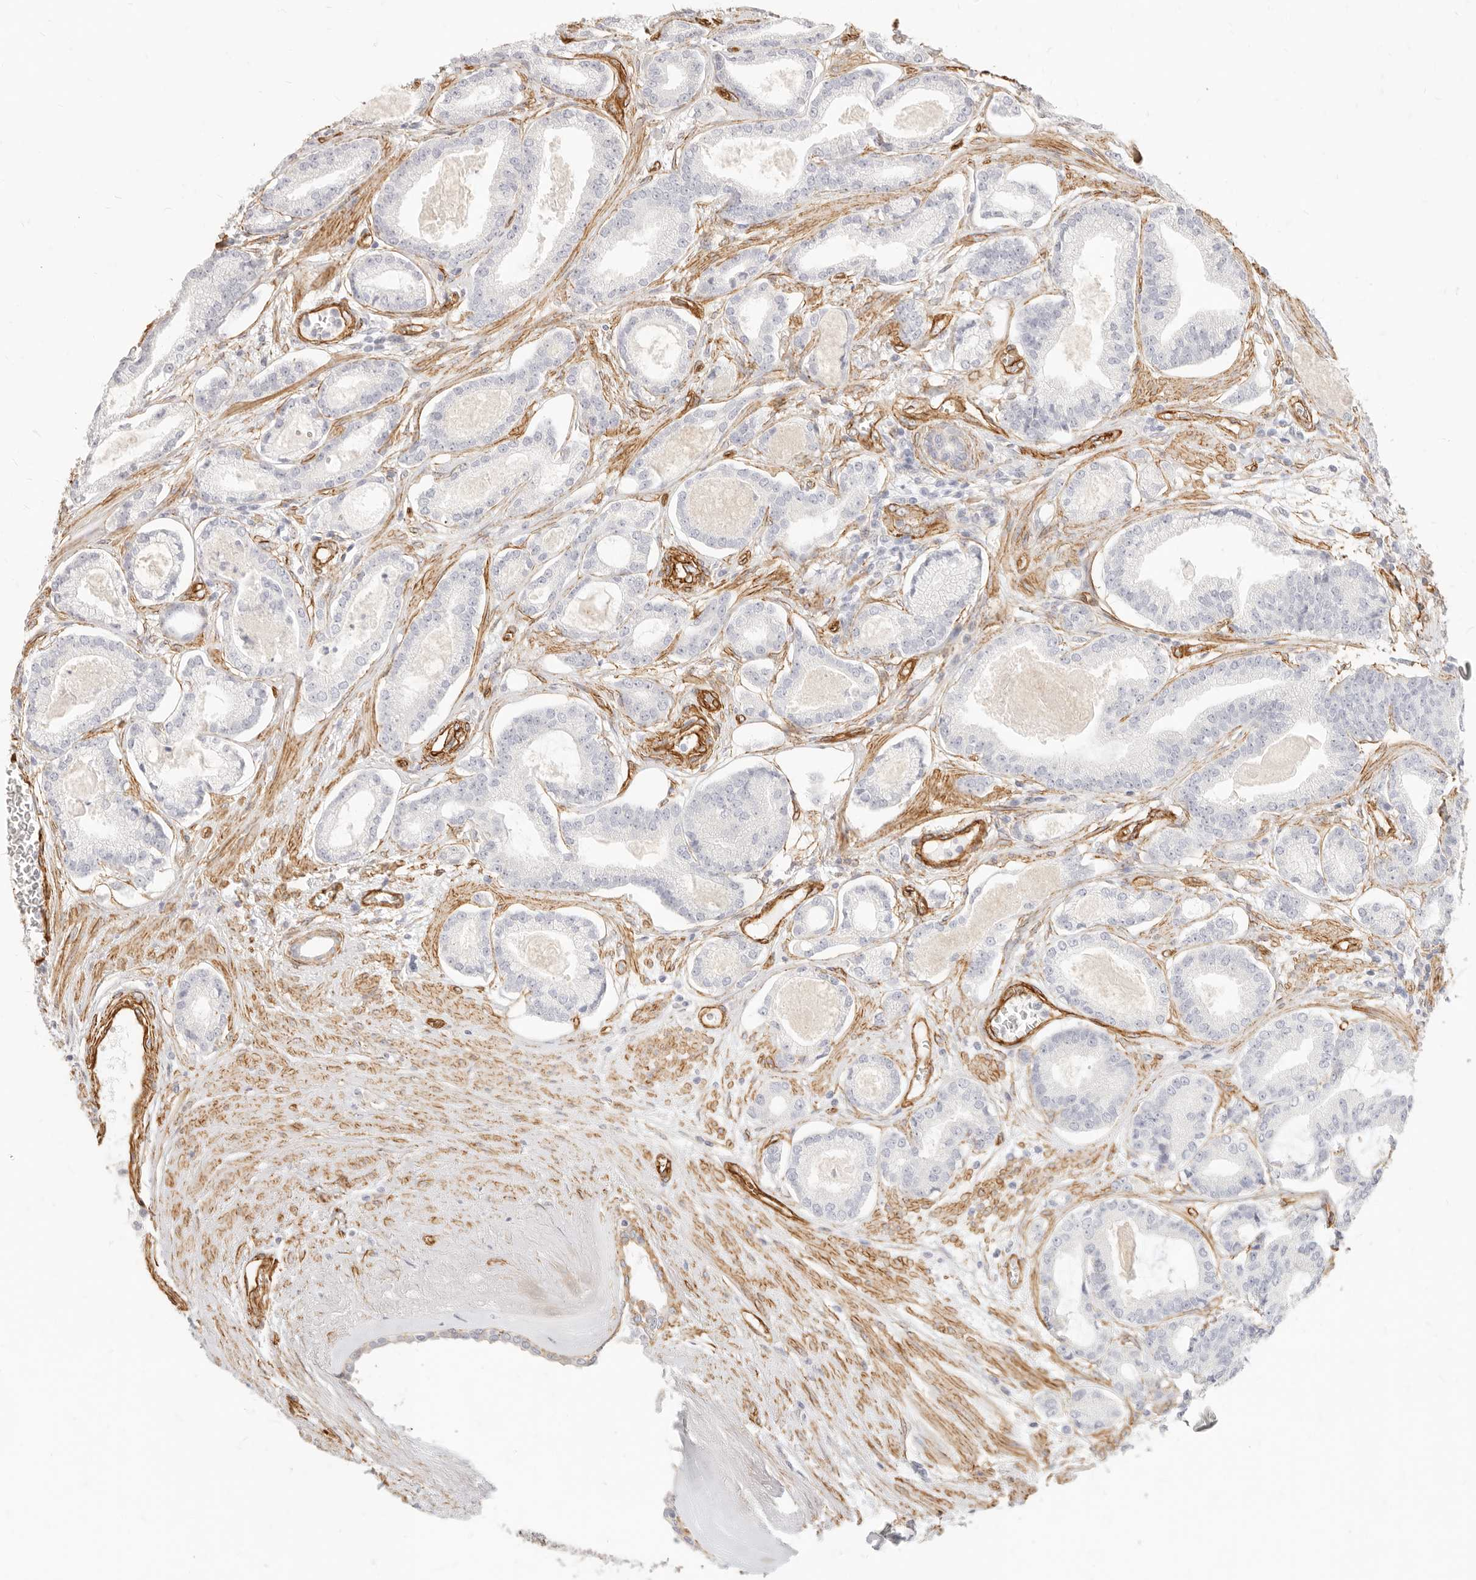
{"staining": {"intensity": "negative", "quantity": "none", "location": "none"}, "tissue": "prostate cancer", "cell_type": "Tumor cells", "image_type": "cancer", "snomed": [{"axis": "morphology", "description": "Adenocarcinoma, Low grade"}, {"axis": "topography", "description": "Prostate"}], "caption": "The photomicrograph demonstrates no staining of tumor cells in prostate cancer.", "gene": "NUS1", "patient": {"sex": "male", "age": 60}}